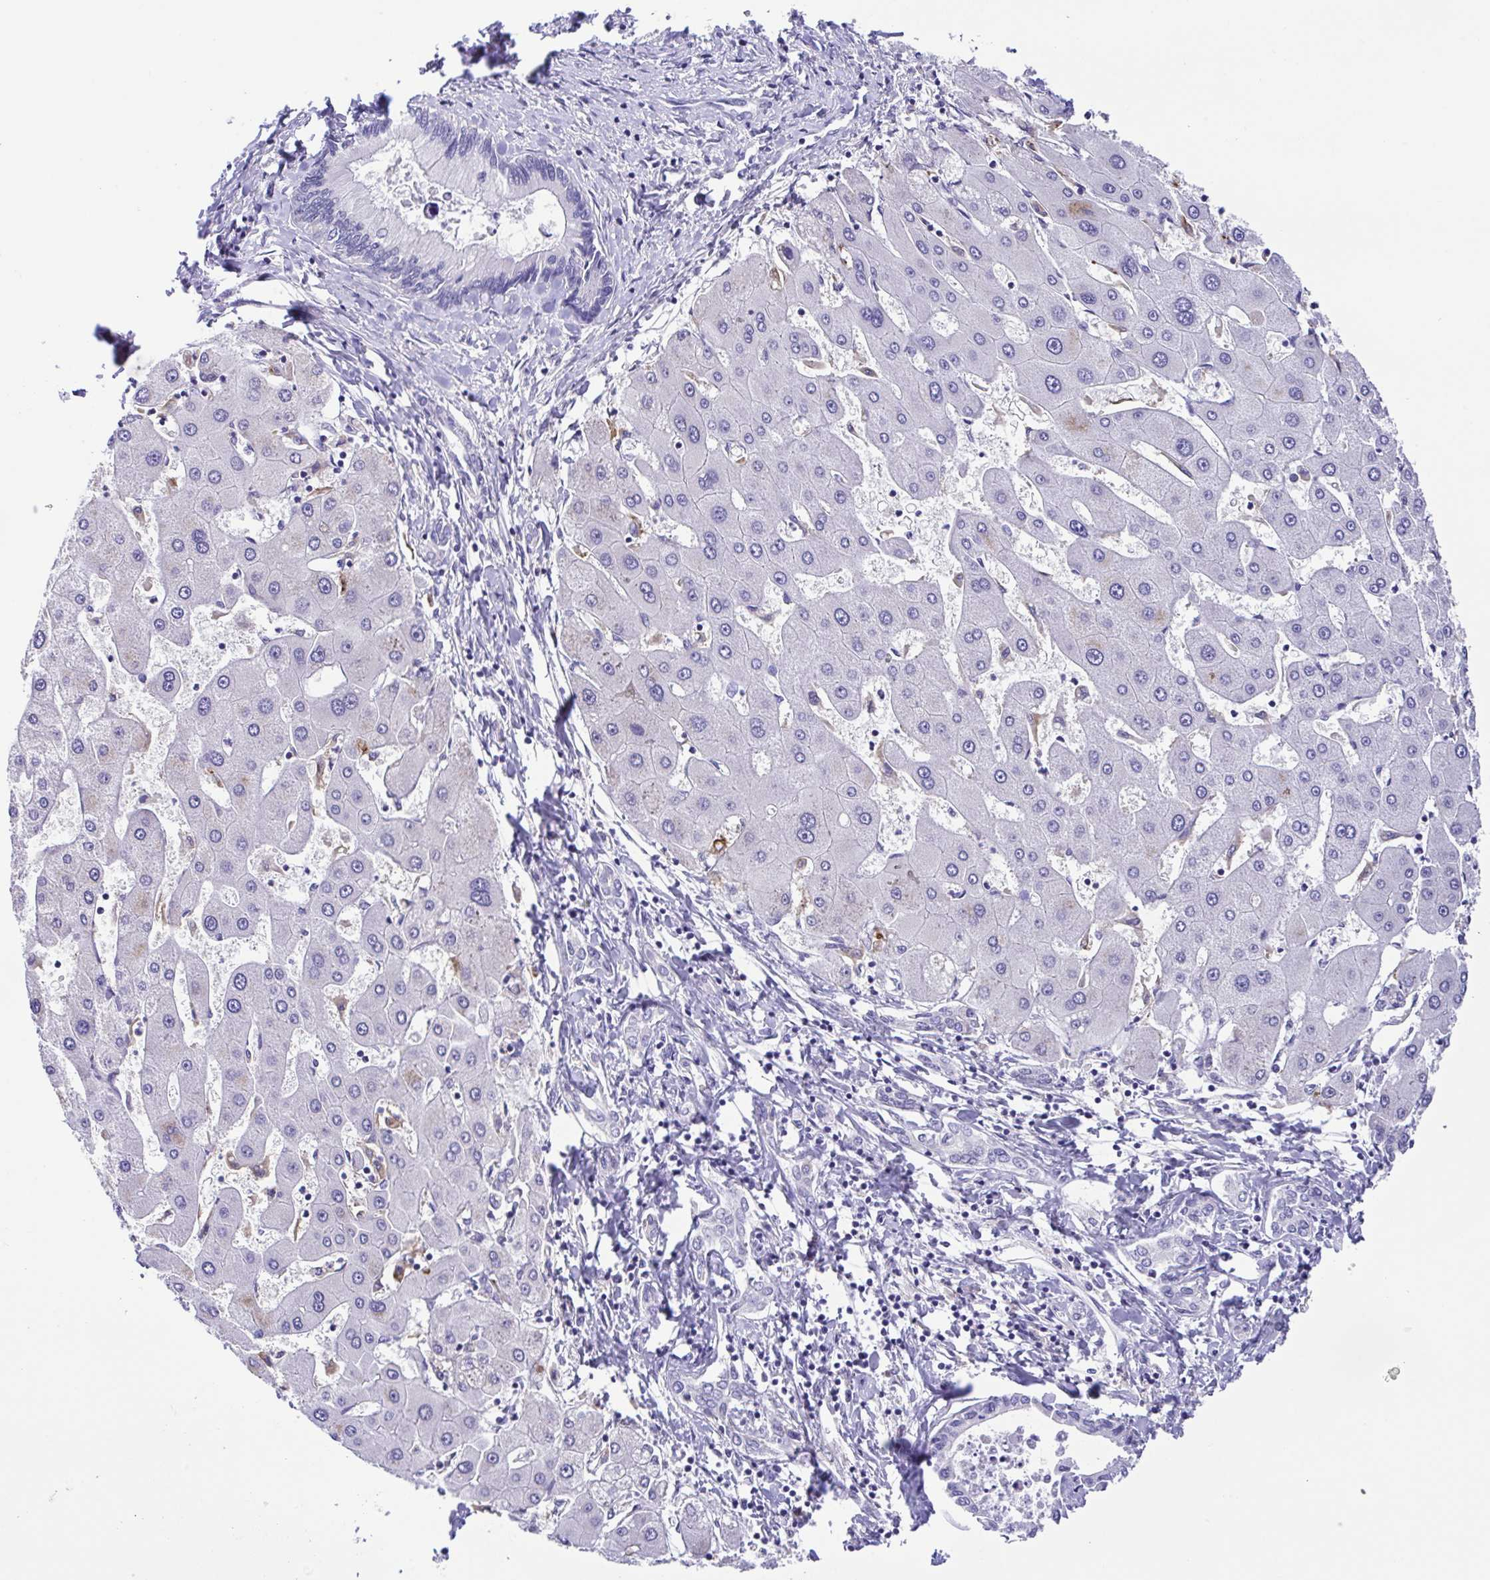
{"staining": {"intensity": "negative", "quantity": "none", "location": "none"}, "tissue": "liver cancer", "cell_type": "Tumor cells", "image_type": "cancer", "snomed": [{"axis": "morphology", "description": "Cholangiocarcinoma"}, {"axis": "topography", "description": "Liver"}], "caption": "DAB (3,3'-diaminobenzidine) immunohistochemical staining of human liver cancer (cholangiocarcinoma) displays no significant positivity in tumor cells.", "gene": "CD72", "patient": {"sex": "male", "age": 66}}